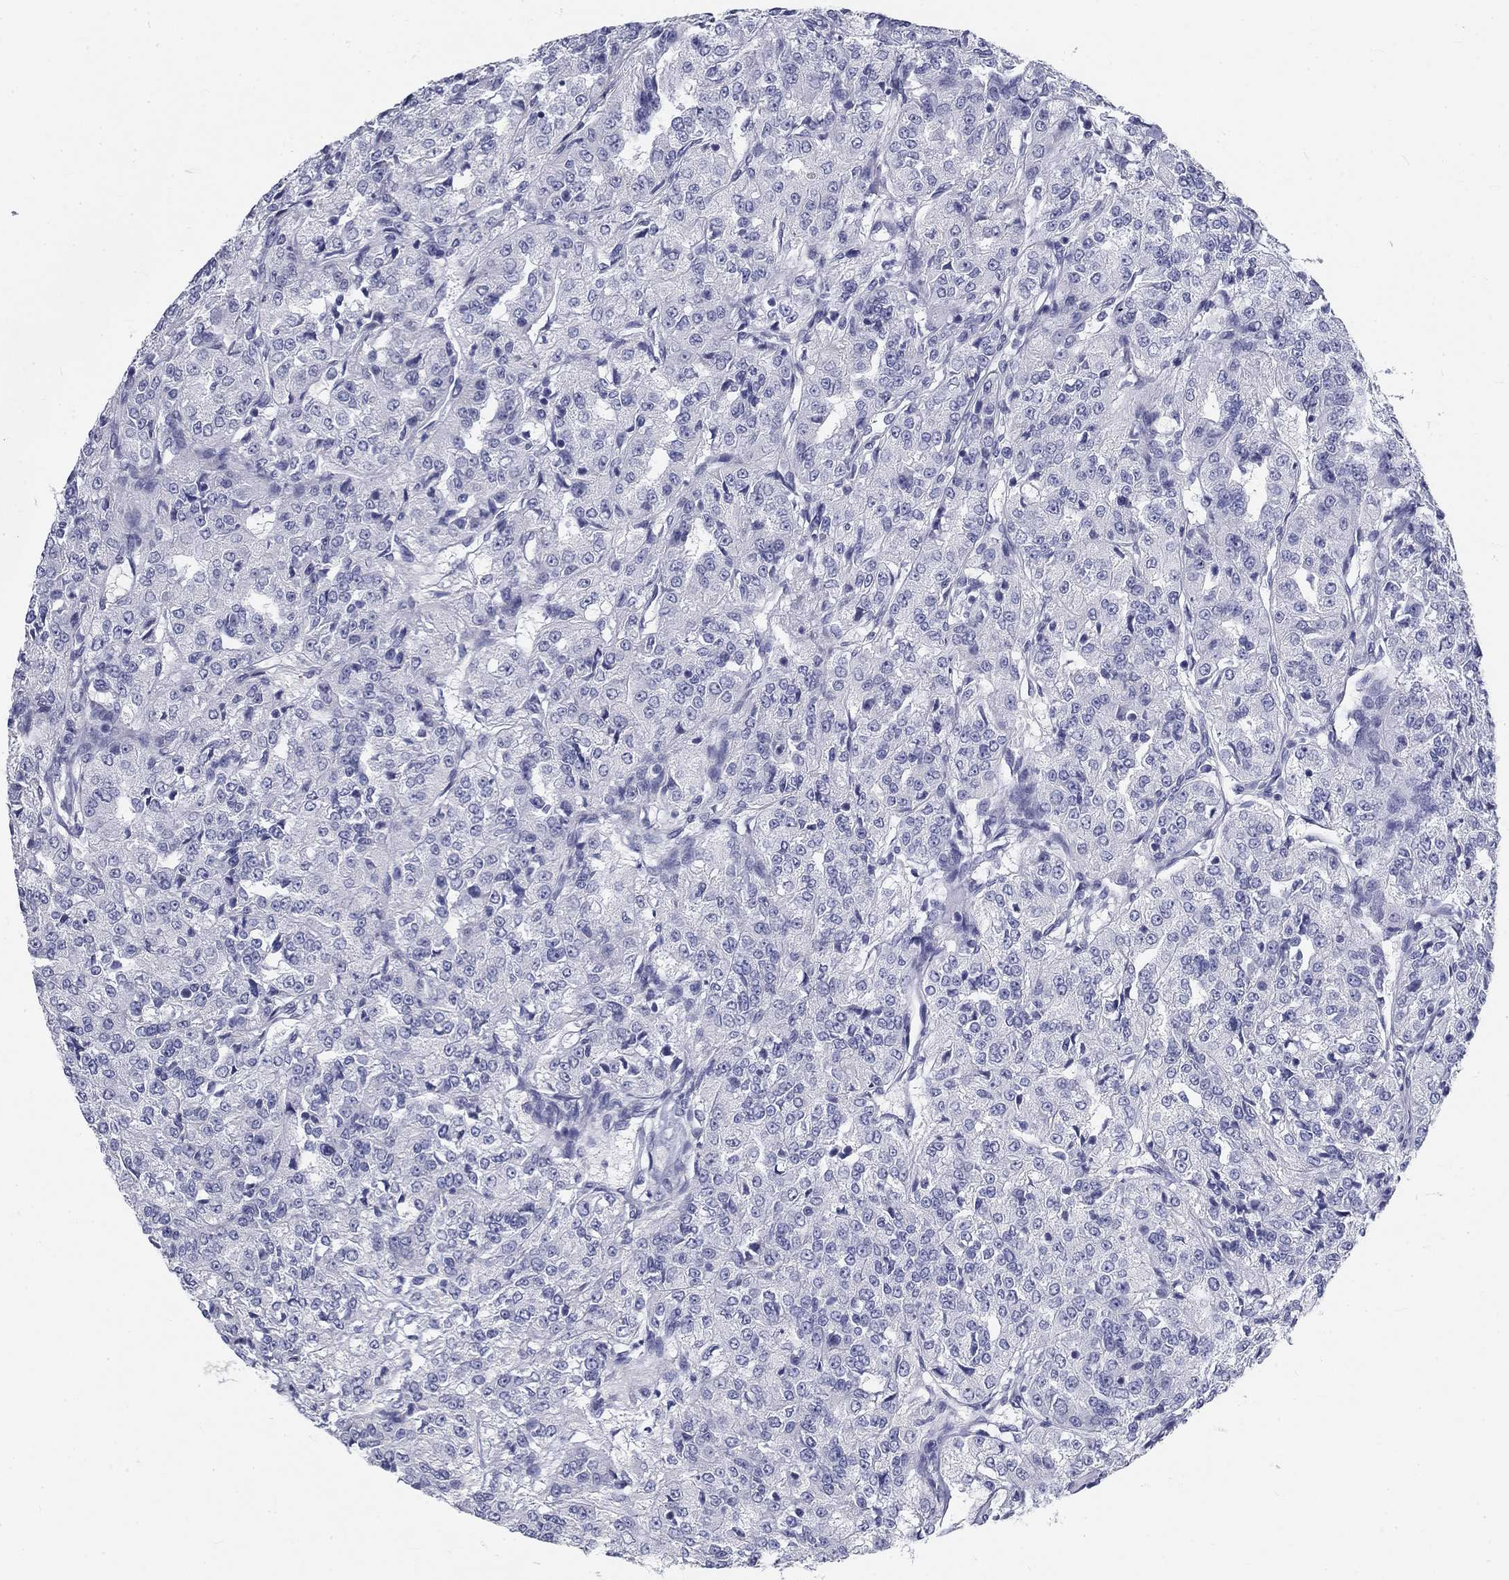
{"staining": {"intensity": "negative", "quantity": "none", "location": "none"}, "tissue": "renal cancer", "cell_type": "Tumor cells", "image_type": "cancer", "snomed": [{"axis": "morphology", "description": "Adenocarcinoma, NOS"}, {"axis": "topography", "description": "Kidney"}], "caption": "The IHC image has no significant staining in tumor cells of renal adenocarcinoma tissue. (DAB (3,3'-diaminobenzidine) immunohistochemistry (IHC) with hematoxylin counter stain).", "gene": "GALNTL5", "patient": {"sex": "female", "age": 63}}